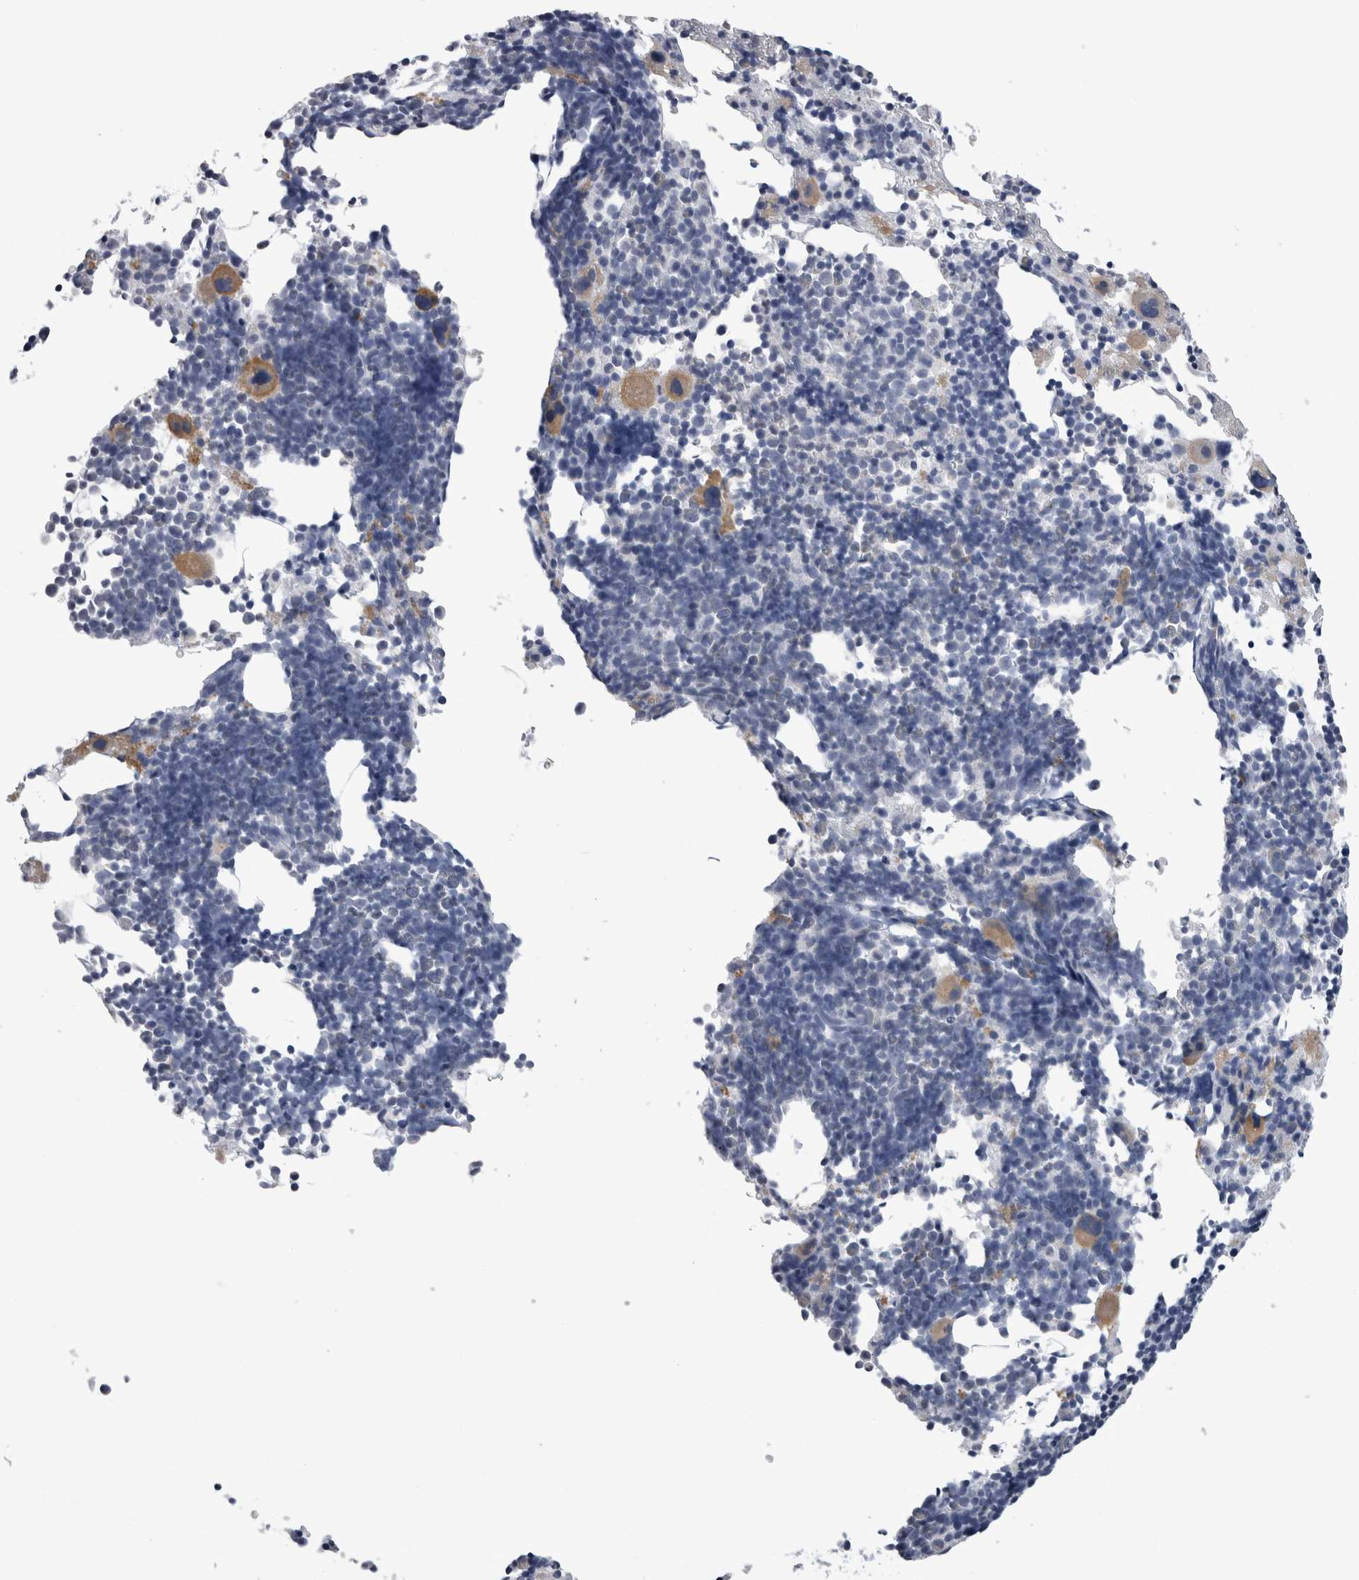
{"staining": {"intensity": "moderate", "quantity": "<25%", "location": "cytoplasmic/membranous"}, "tissue": "bone marrow", "cell_type": "Hematopoietic cells", "image_type": "normal", "snomed": [{"axis": "morphology", "description": "Normal tissue, NOS"}, {"axis": "morphology", "description": "Inflammation, NOS"}, {"axis": "topography", "description": "Bone marrow"}], "caption": "Immunohistochemical staining of normal bone marrow displays low levels of moderate cytoplasmic/membranous staining in about <25% of hematopoietic cells.", "gene": "ALDH8A1", "patient": {"sex": "male", "age": 31}}